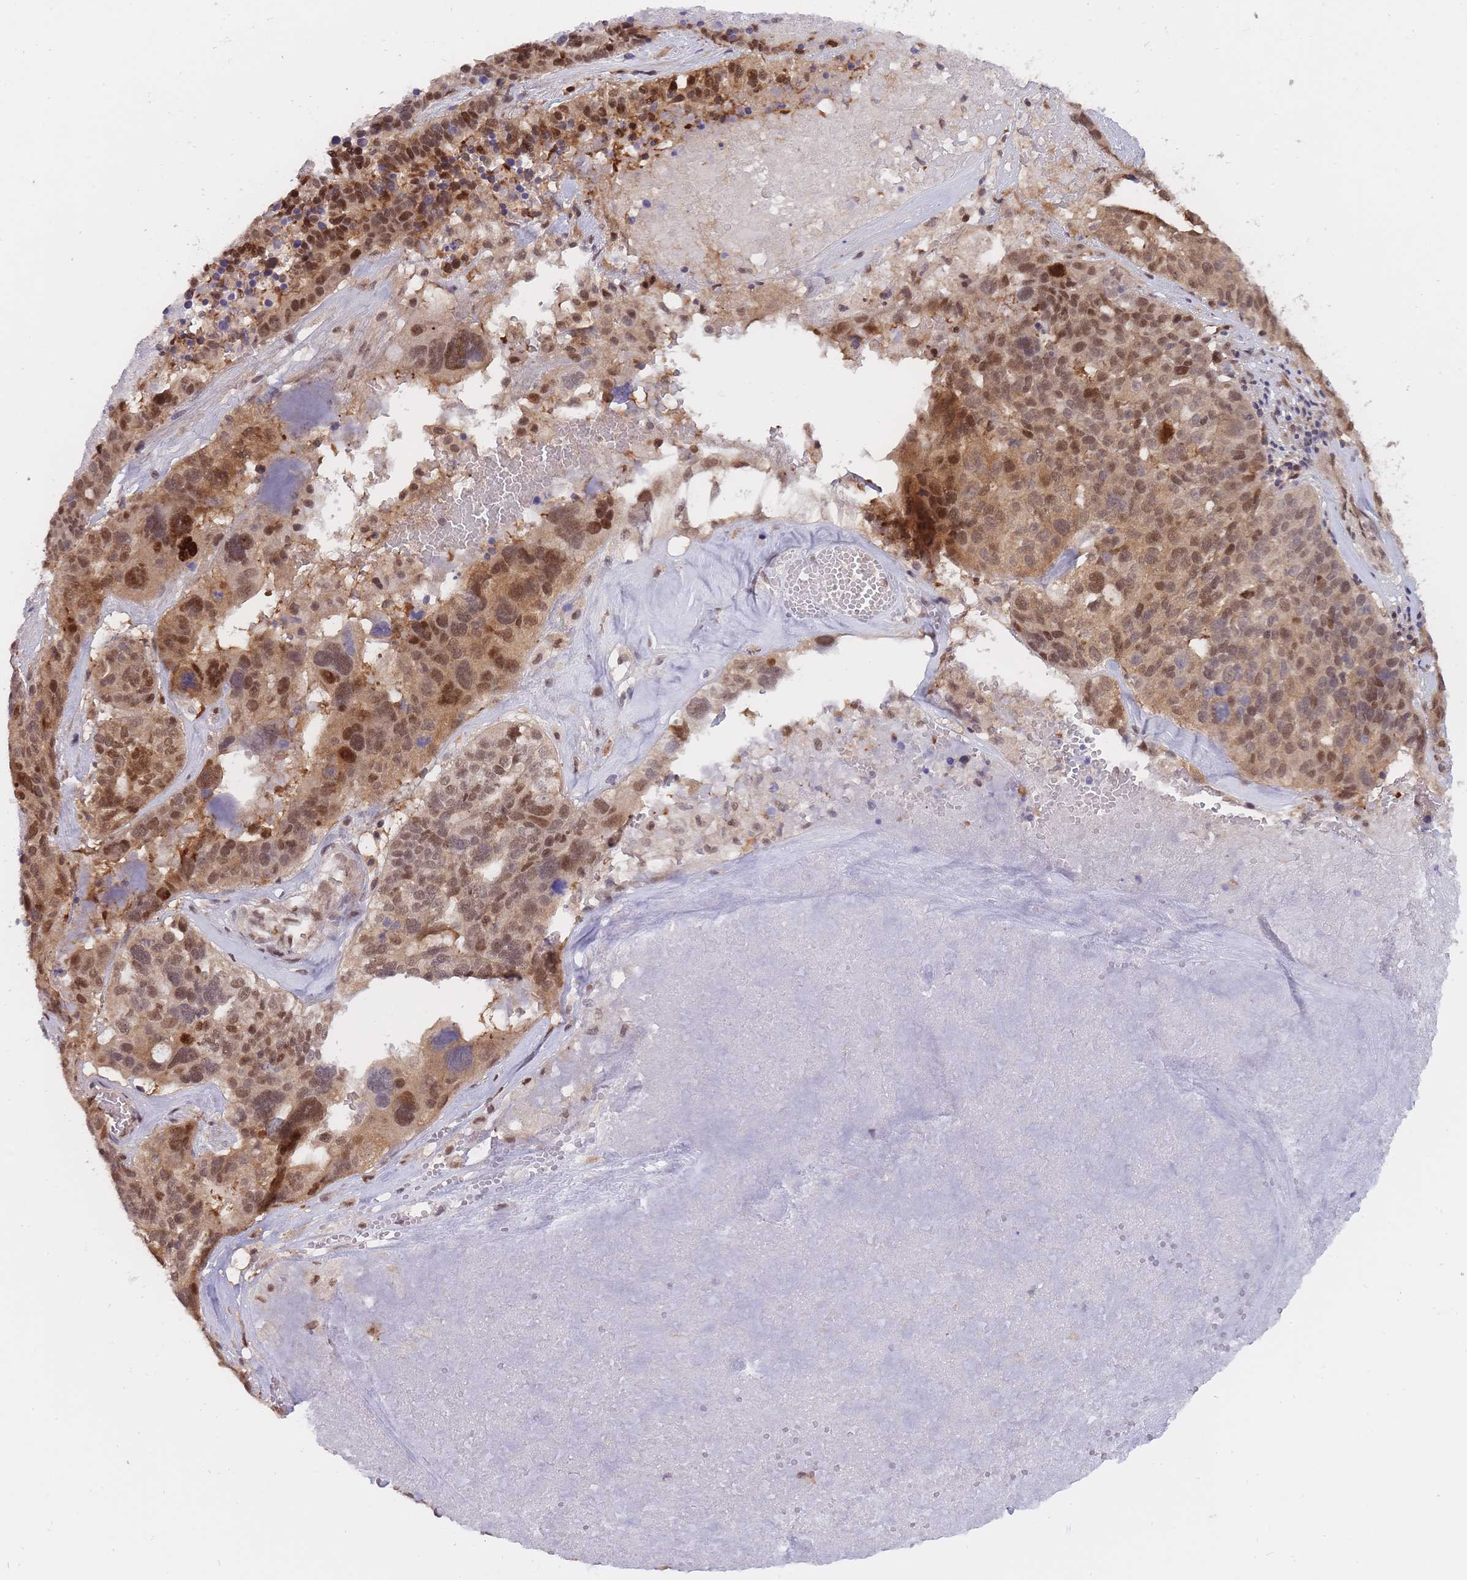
{"staining": {"intensity": "moderate", "quantity": ">75%", "location": "cytoplasmic/membranous,nuclear"}, "tissue": "ovarian cancer", "cell_type": "Tumor cells", "image_type": "cancer", "snomed": [{"axis": "morphology", "description": "Cystadenocarcinoma, serous, NOS"}, {"axis": "topography", "description": "Ovary"}], "caption": "About >75% of tumor cells in human ovarian cancer (serous cystadenocarcinoma) display moderate cytoplasmic/membranous and nuclear protein staining as visualized by brown immunohistochemical staining.", "gene": "NSFL1C", "patient": {"sex": "female", "age": 59}}